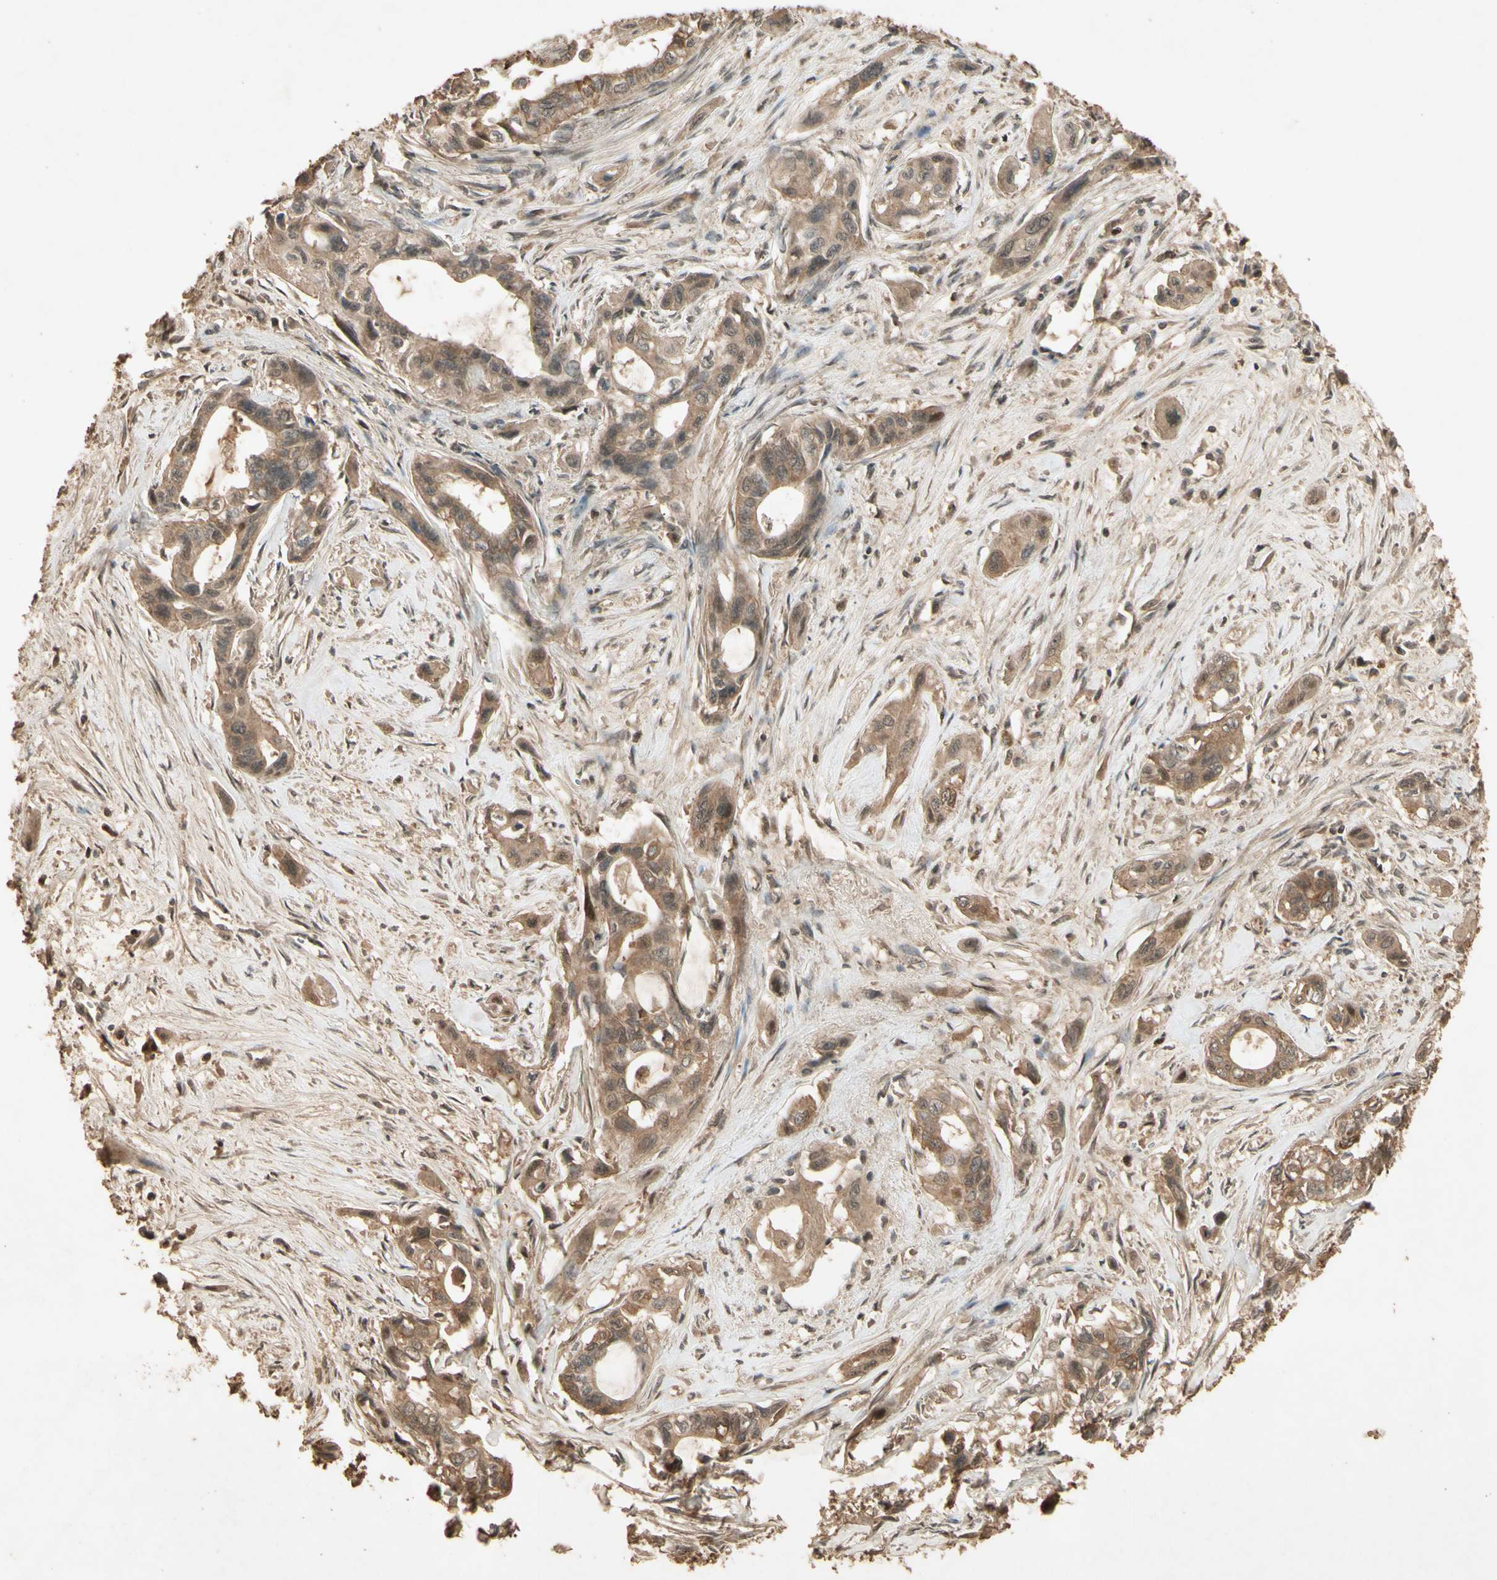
{"staining": {"intensity": "moderate", "quantity": ">75%", "location": "cytoplasmic/membranous"}, "tissue": "pancreatic cancer", "cell_type": "Tumor cells", "image_type": "cancer", "snomed": [{"axis": "morphology", "description": "Adenocarcinoma, NOS"}, {"axis": "topography", "description": "Pancreas"}], "caption": "Pancreatic cancer (adenocarcinoma) was stained to show a protein in brown. There is medium levels of moderate cytoplasmic/membranous staining in about >75% of tumor cells.", "gene": "SMAD9", "patient": {"sex": "male", "age": 73}}